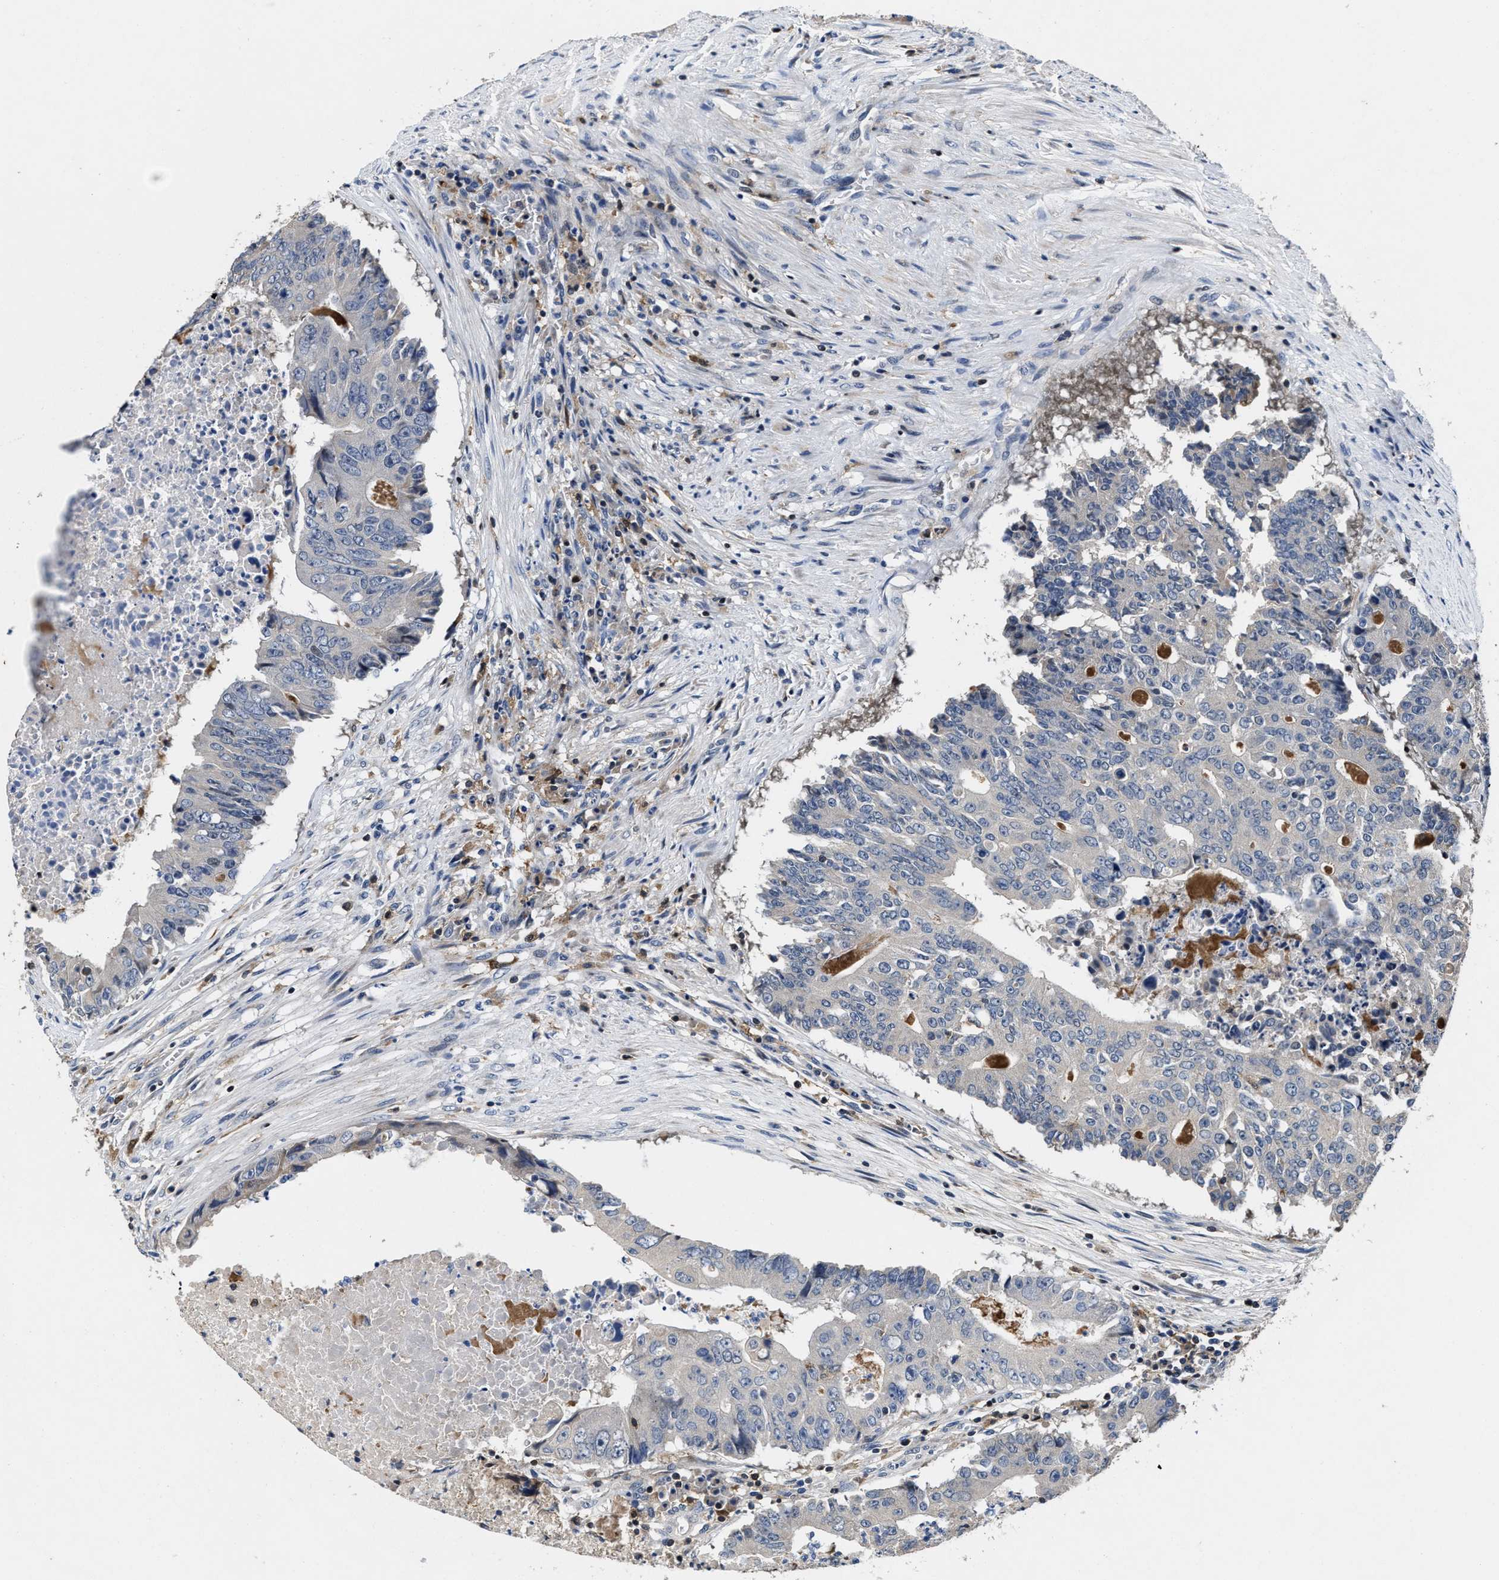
{"staining": {"intensity": "negative", "quantity": "none", "location": "none"}, "tissue": "colorectal cancer", "cell_type": "Tumor cells", "image_type": "cancer", "snomed": [{"axis": "morphology", "description": "Adenocarcinoma, NOS"}, {"axis": "topography", "description": "Colon"}], "caption": "This micrograph is of adenocarcinoma (colorectal) stained with immunohistochemistry (IHC) to label a protein in brown with the nuclei are counter-stained blue. There is no positivity in tumor cells.", "gene": "RGS10", "patient": {"sex": "male", "age": 87}}